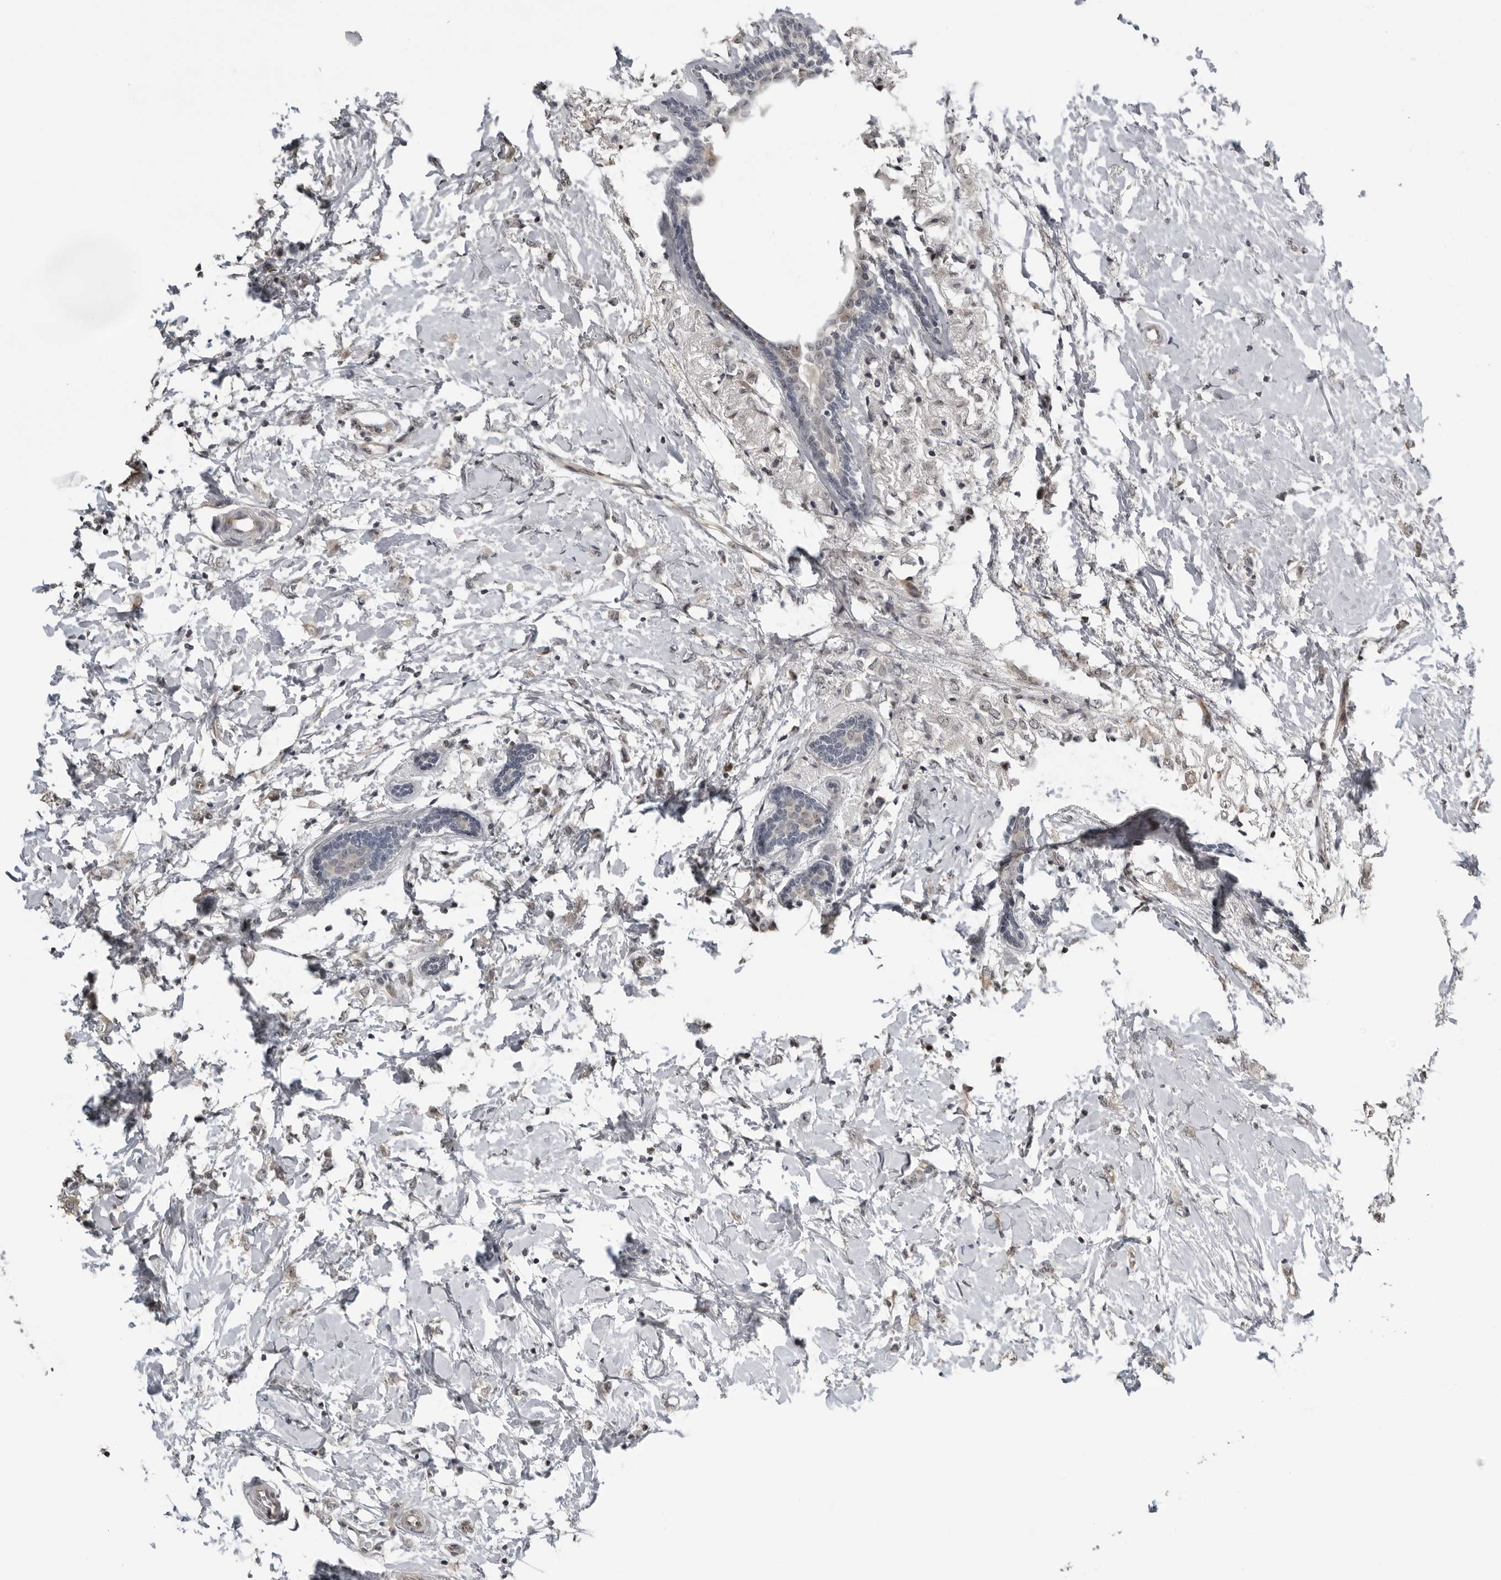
{"staining": {"intensity": "negative", "quantity": "none", "location": "none"}, "tissue": "breast cancer", "cell_type": "Tumor cells", "image_type": "cancer", "snomed": [{"axis": "morphology", "description": "Normal tissue, NOS"}, {"axis": "morphology", "description": "Lobular carcinoma"}, {"axis": "topography", "description": "Breast"}], "caption": "Immunohistochemical staining of breast cancer demonstrates no significant staining in tumor cells.", "gene": "PRRX2", "patient": {"sex": "female", "age": 47}}